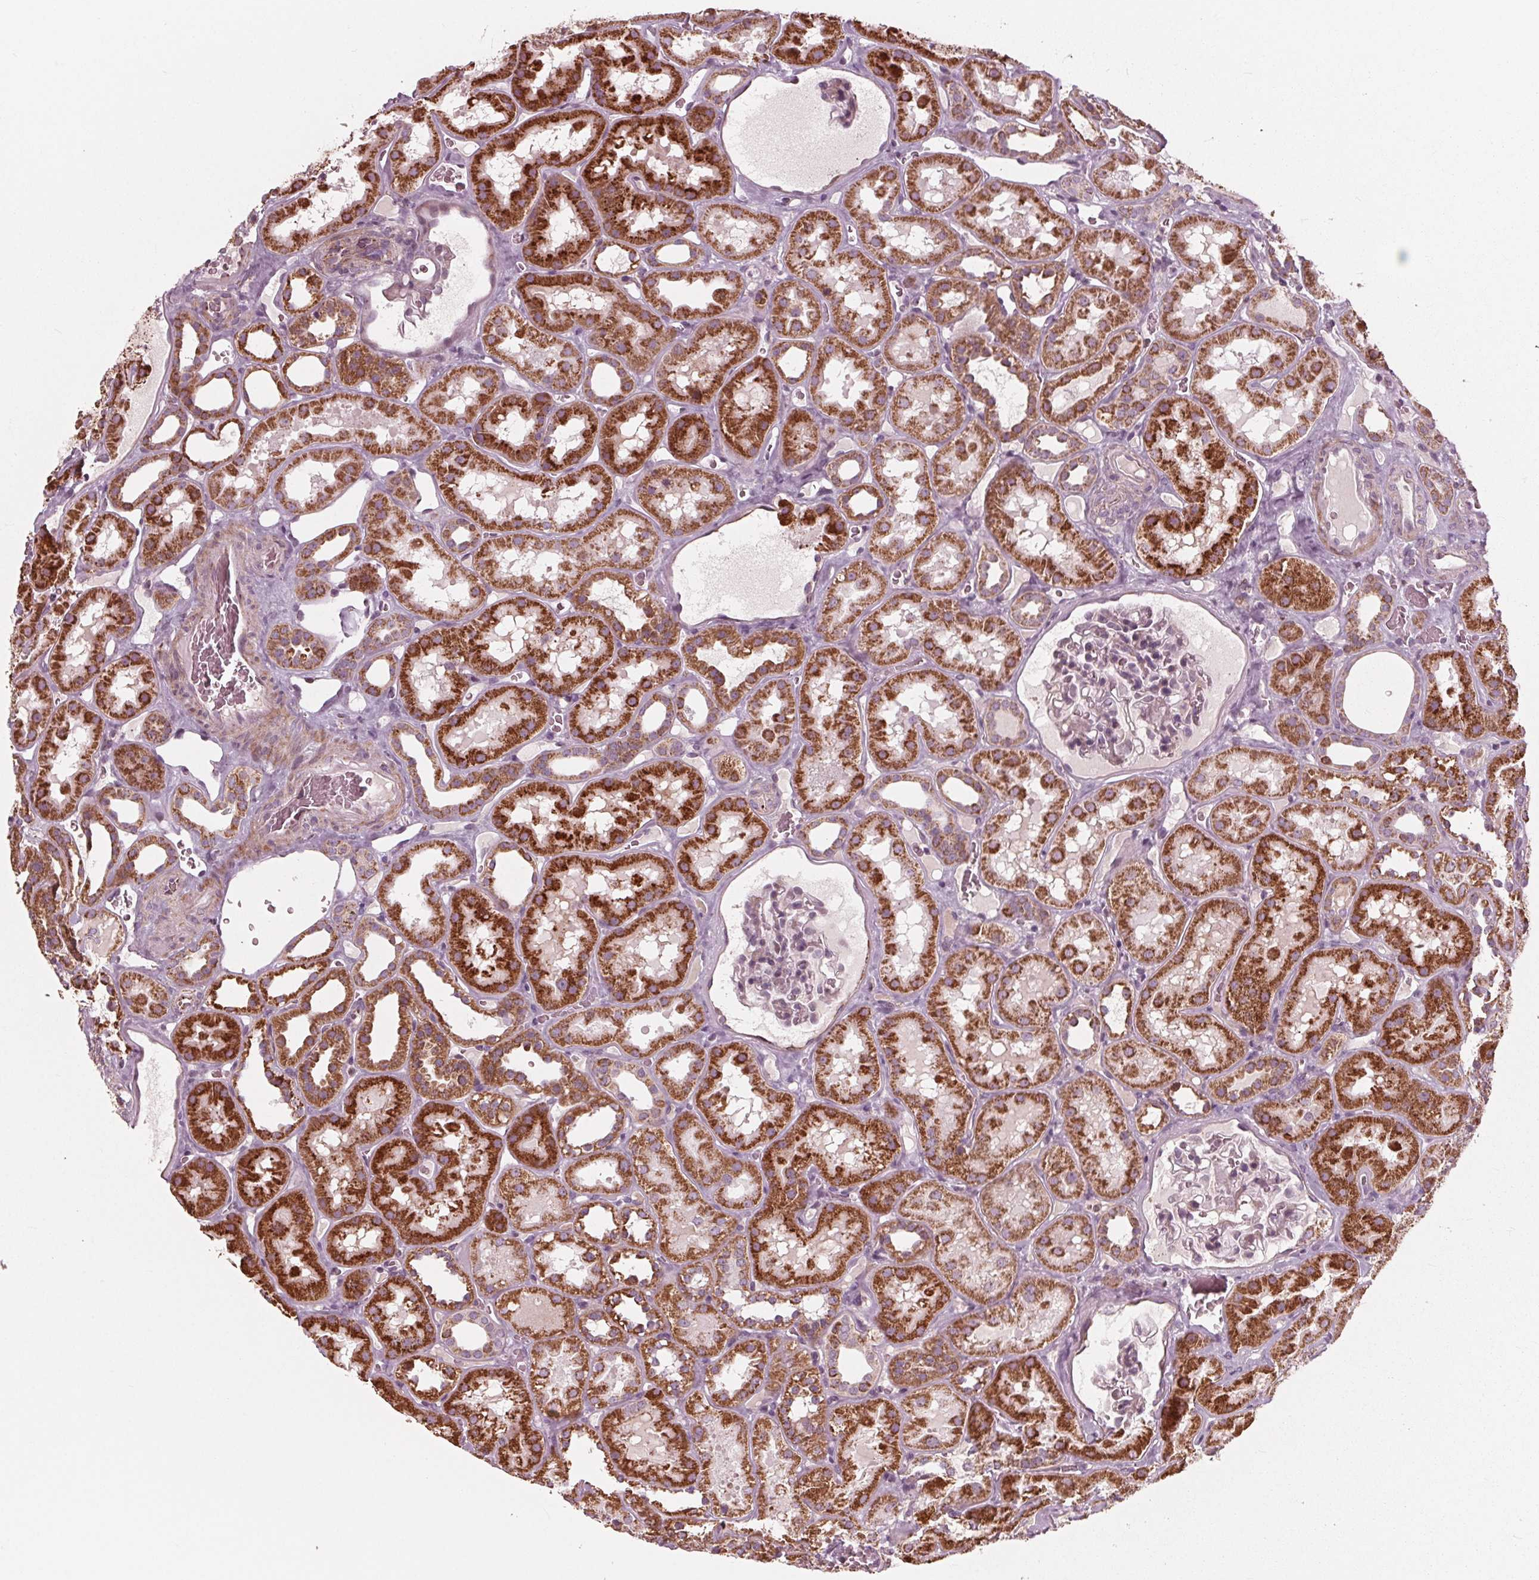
{"staining": {"intensity": "negative", "quantity": "none", "location": "none"}, "tissue": "kidney", "cell_type": "Cells in glomeruli", "image_type": "normal", "snomed": [{"axis": "morphology", "description": "Normal tissue, NOS"}, {"axis": "topography", "description": "Kidney"}], "caption": "Kidney was stained to show a protein in brown. There is no significant expression in cells in glomeruli.", "gene": "DCAF4L2", "patient": {"sex": "female", "age": 41}}